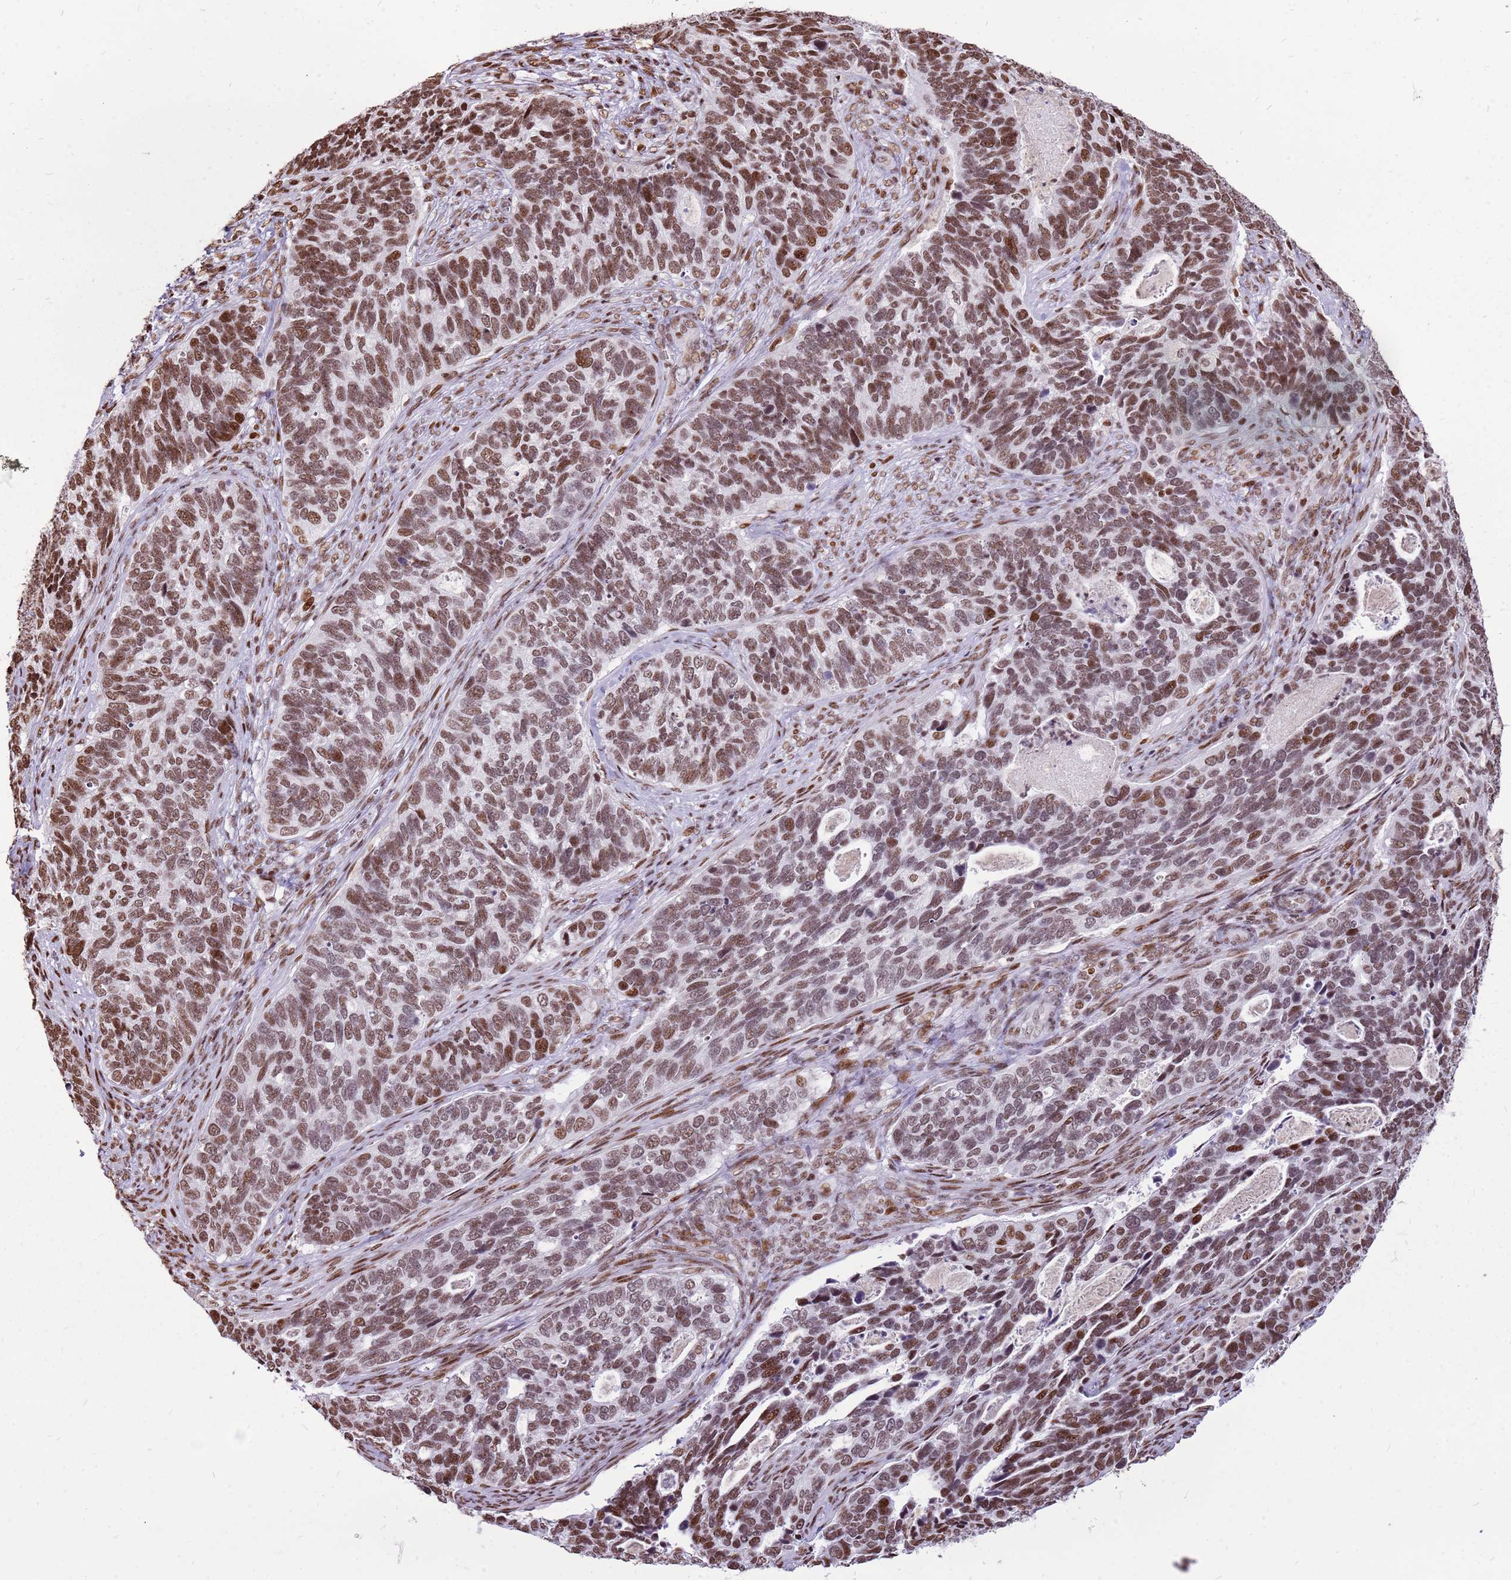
{"staining": {"intensity": "moderate", "quantity": ">75%", "location": "nuclear"}, "tissue": "cervical cancer", "cell_type": "Tumor cells", "image_type": "cancer", "snomed": [{"axis": "morphology", "description": "Squamous cell carcinoma, NOS"}, {"axis": "topography", "description": "Cervix"}], "caption": "Tumor cells exhibit medium levels of moderate nuclear staining in about >75% of cells in cervical cancer (squamous cell carcinoma).", "gene": "WASHC4", "patient": {"sex": "female", "age": 38}}